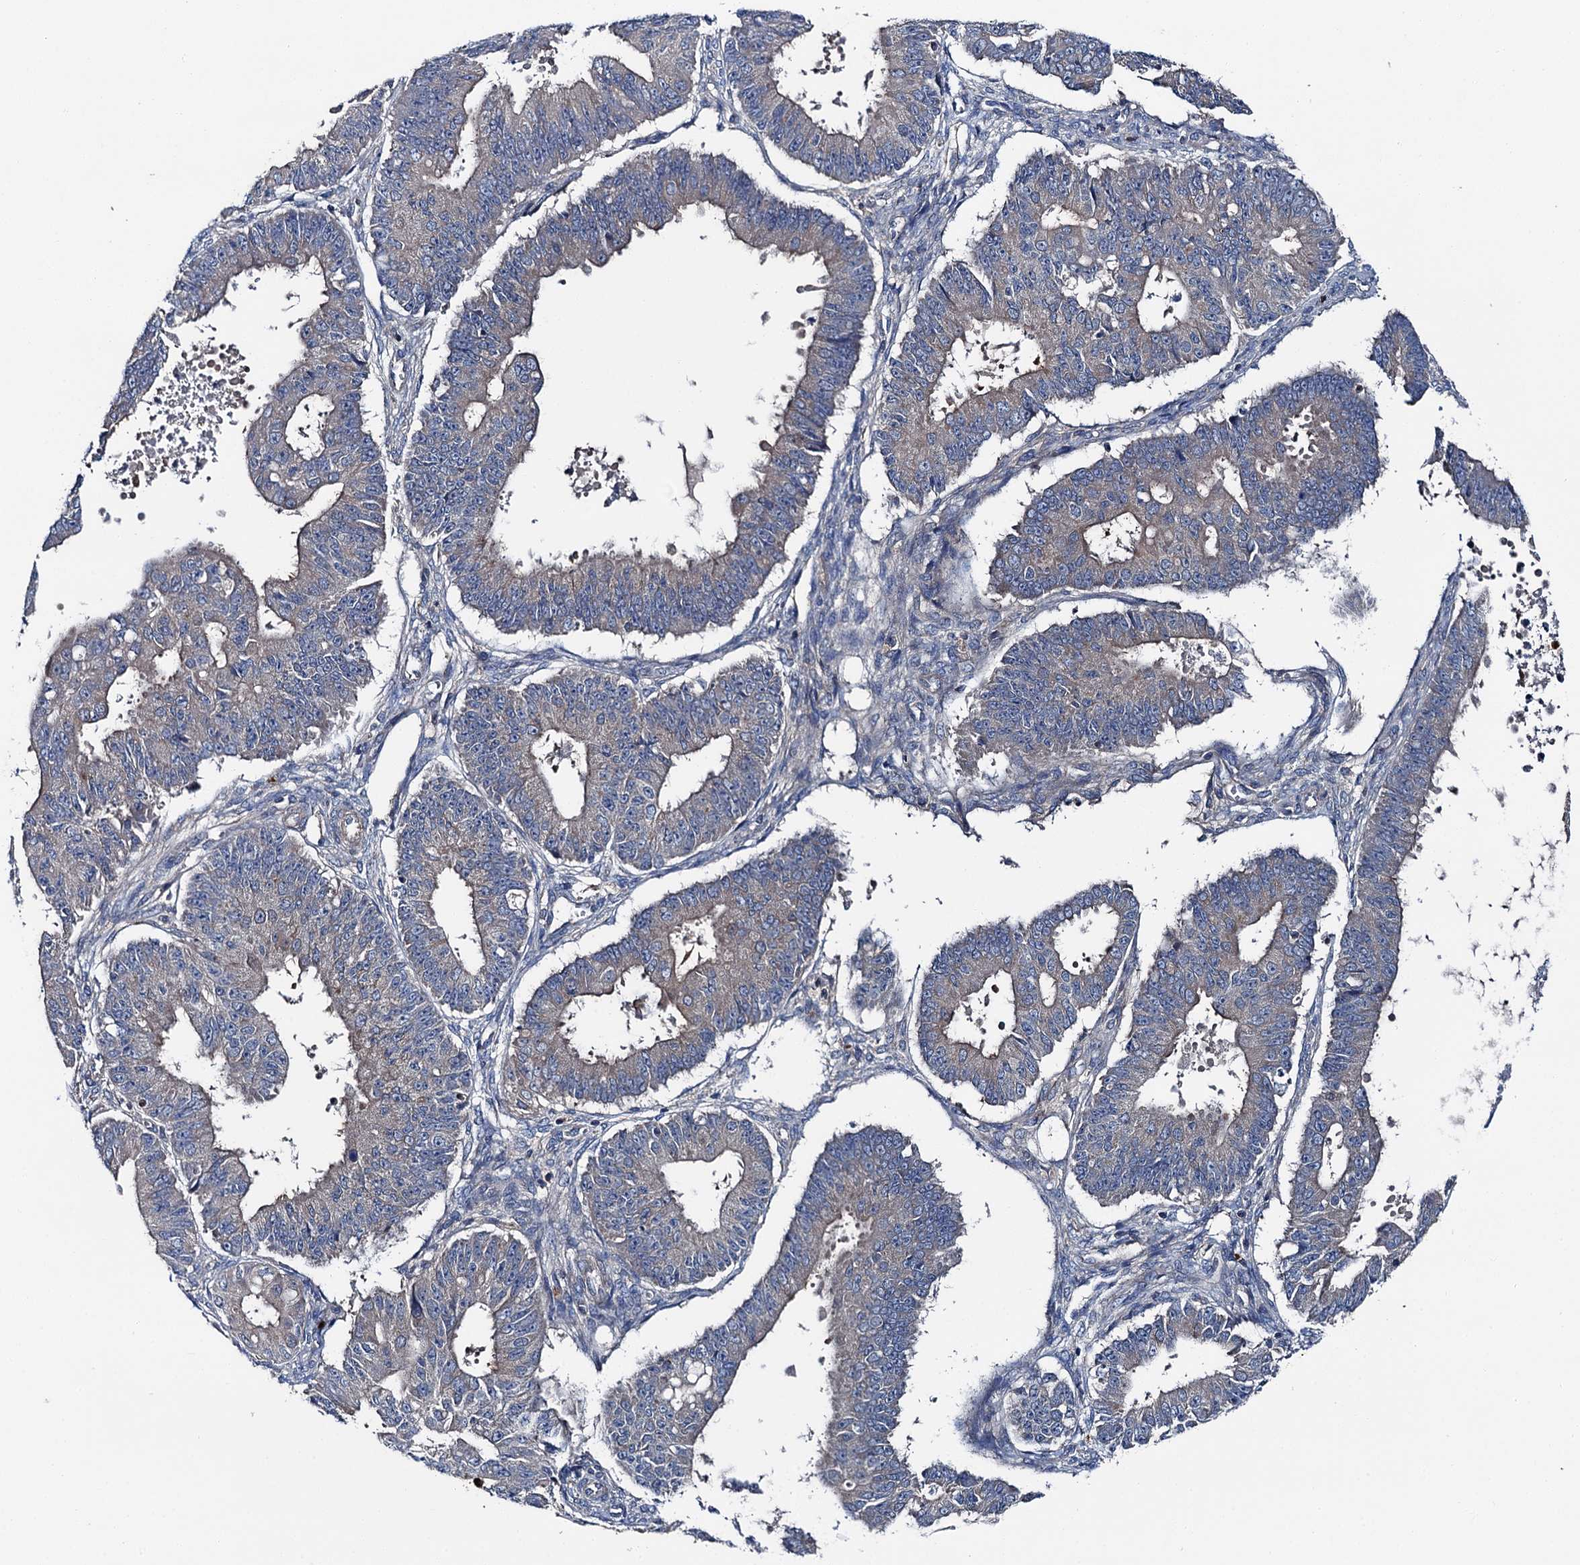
{"staining": {"intensity": "negative", "quantity": "none", "location": "none"}, "tissue": "ovarian cancer", "cell_type": "Tumor cells", "image_type": "cancer", "snomed": [{"axis": "morphology", "description": "Carcinoma, endometroid"}, {"axis": "topography", "description": "Appendix"}, {"axis": "topography", "description": "Ovary"}], "caption": "A micrograph of ovarian endometroid carcinoma stained for a protein demonstrates no brown staining in tumor cells.", "gene": "SLC22A25", "patient": {"sex": "female", "age": 42}}